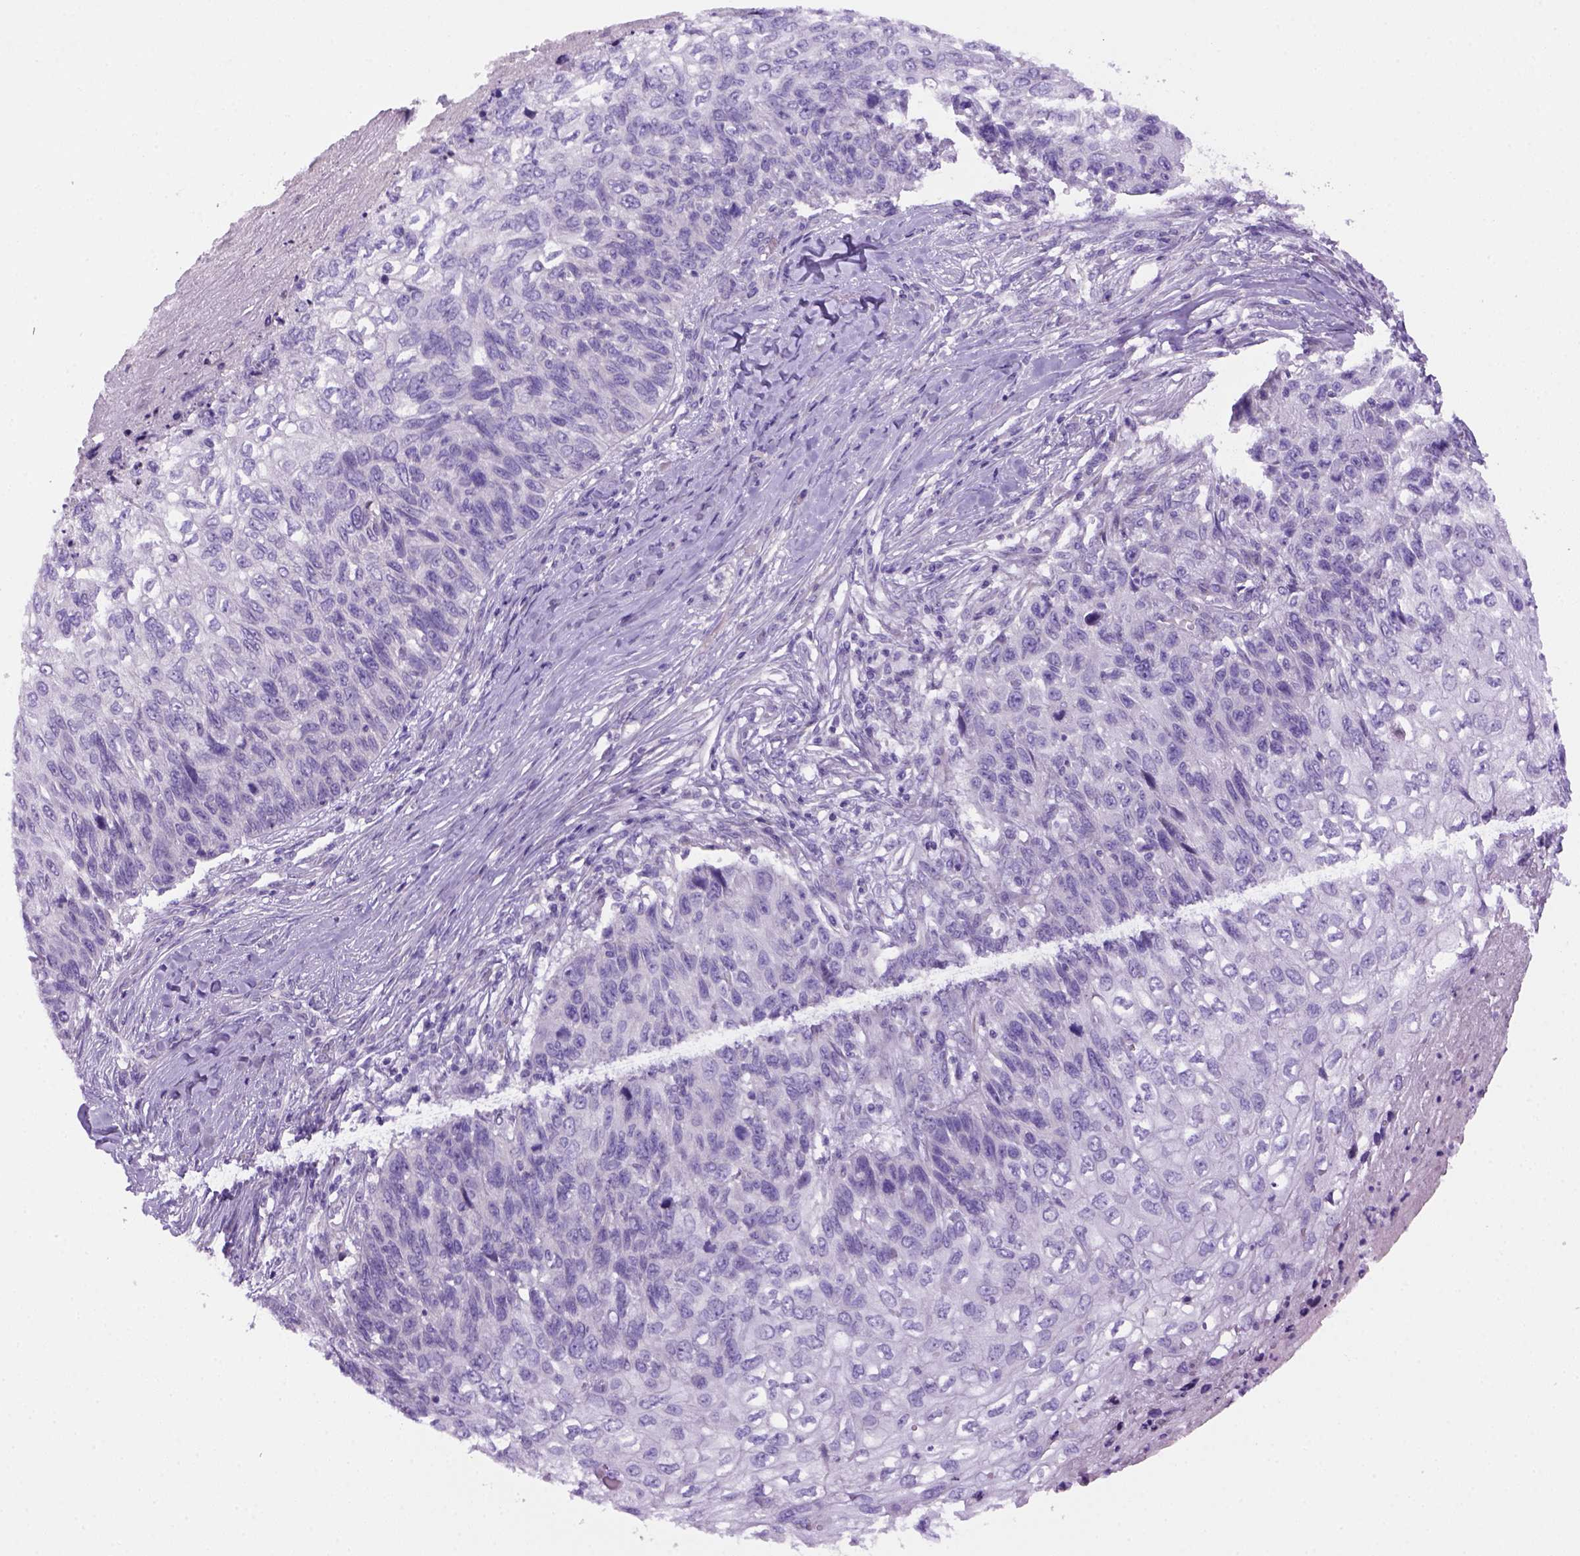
{"staining": {"intensity": "negative", "quantity": "none", "location": "none"}, "tissue": "skin cancer", "cell_type": "Tumor cells", "image_type": "cancer", "snomed": [{"axis": "morphology", "description": "Squamous cell carcinoma, NOS"}, {"axis": "topography", "description": "Skin"}], "caption": "High magnification brightfield microscopy of skin cancer stained with DAB (brown) and counterstained with hematoxylin (blue): tumor cells show no significant staining.", "gene": "DNAH11", "patient": {"sex": "male", "age": 92}}